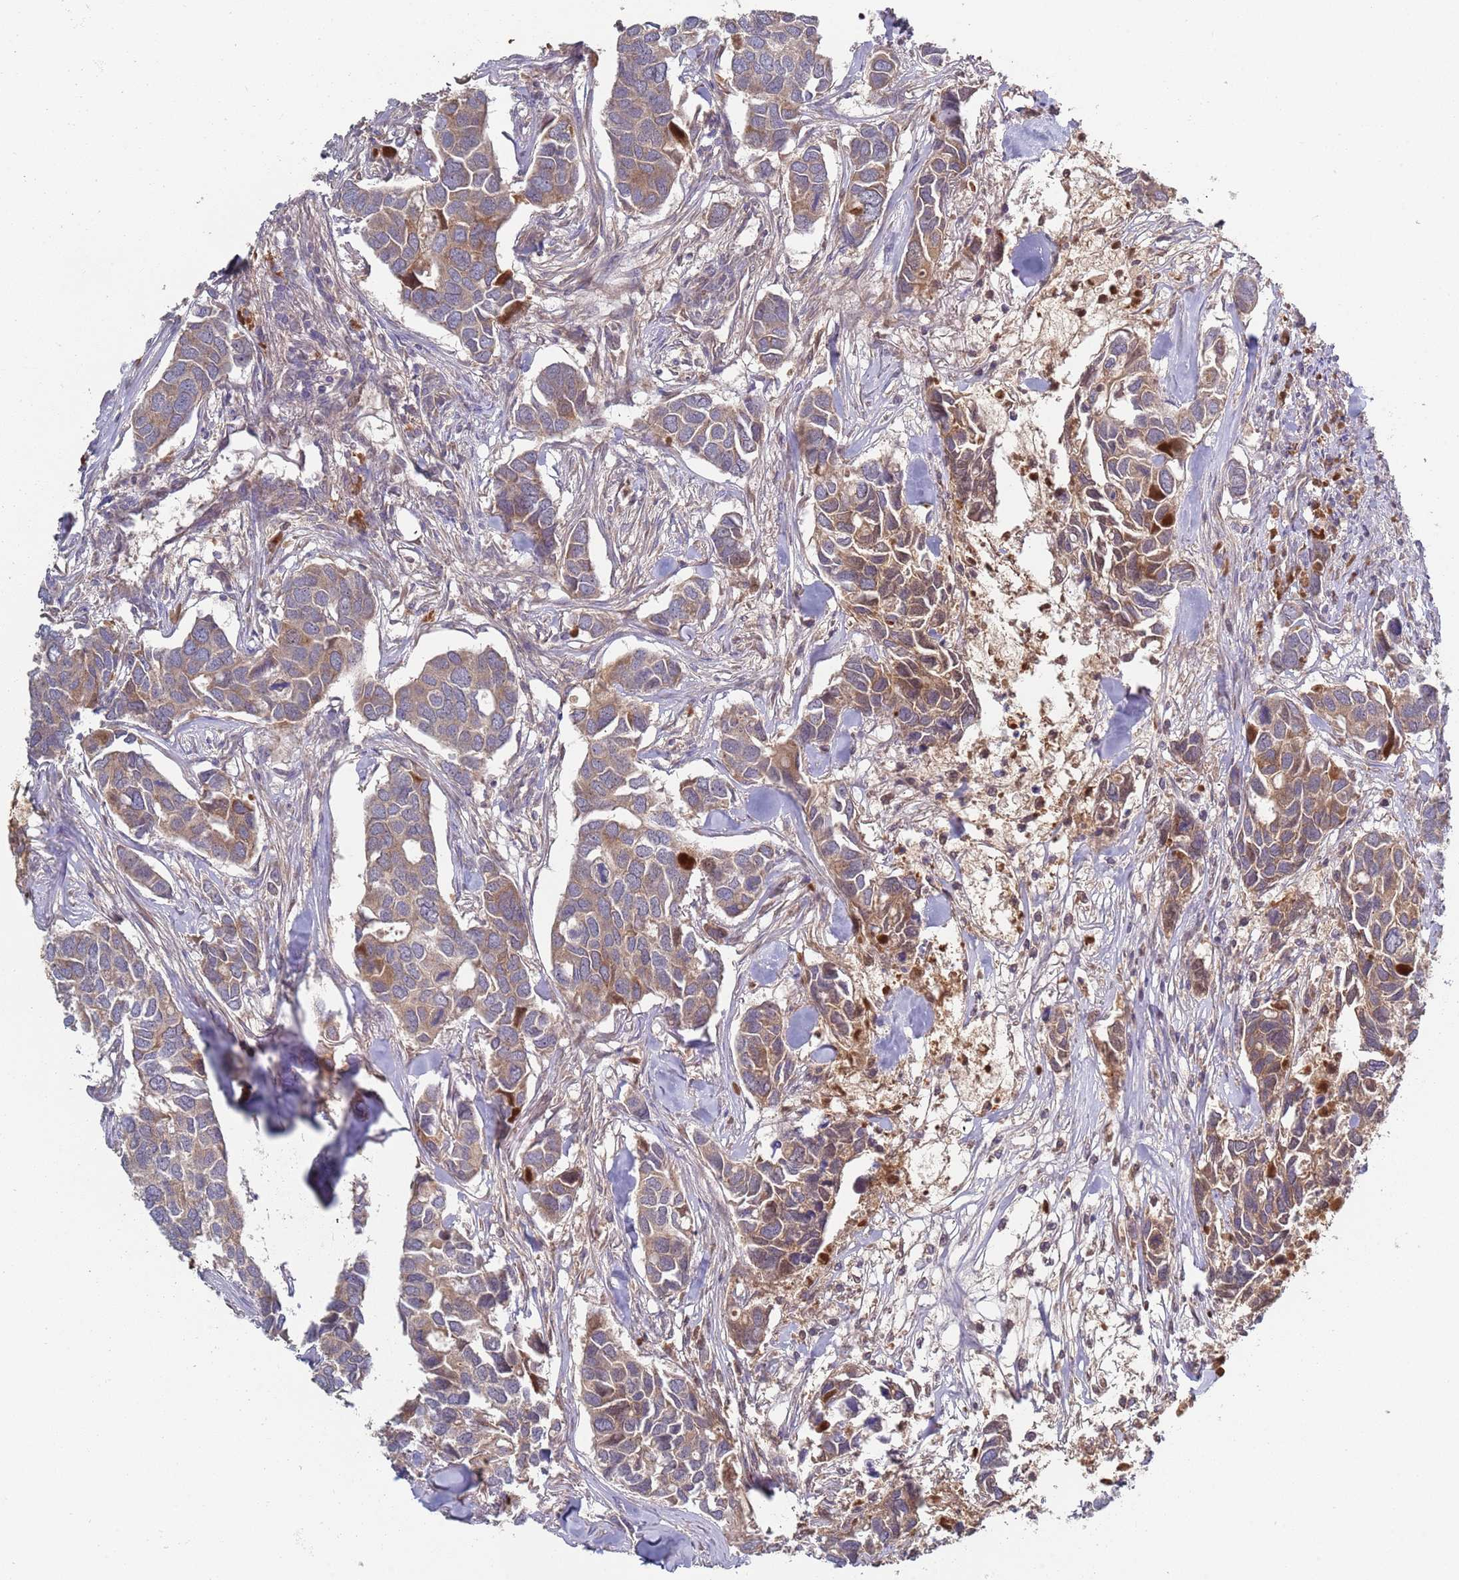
{"staining": {"intensity": "moderate", "quantity": ">75%", "location": "cytoplasmic/membranous"}, "tissue": "breast cancer", "cell_type": "Tumor cells", "image_type": "cancer", "snomed": [{"axis": "morphology", "description": "Duct carcinoma"}, {"axis": "topography", "description": "Breast"}], "caption": "Breast intraductal carcinoma stained for a protein demonstrates moderate cytoplasmic/membranous positivity in tumor cells.", "gene": "OR5A2", "patient": {"sex": "female", "age": 83}}